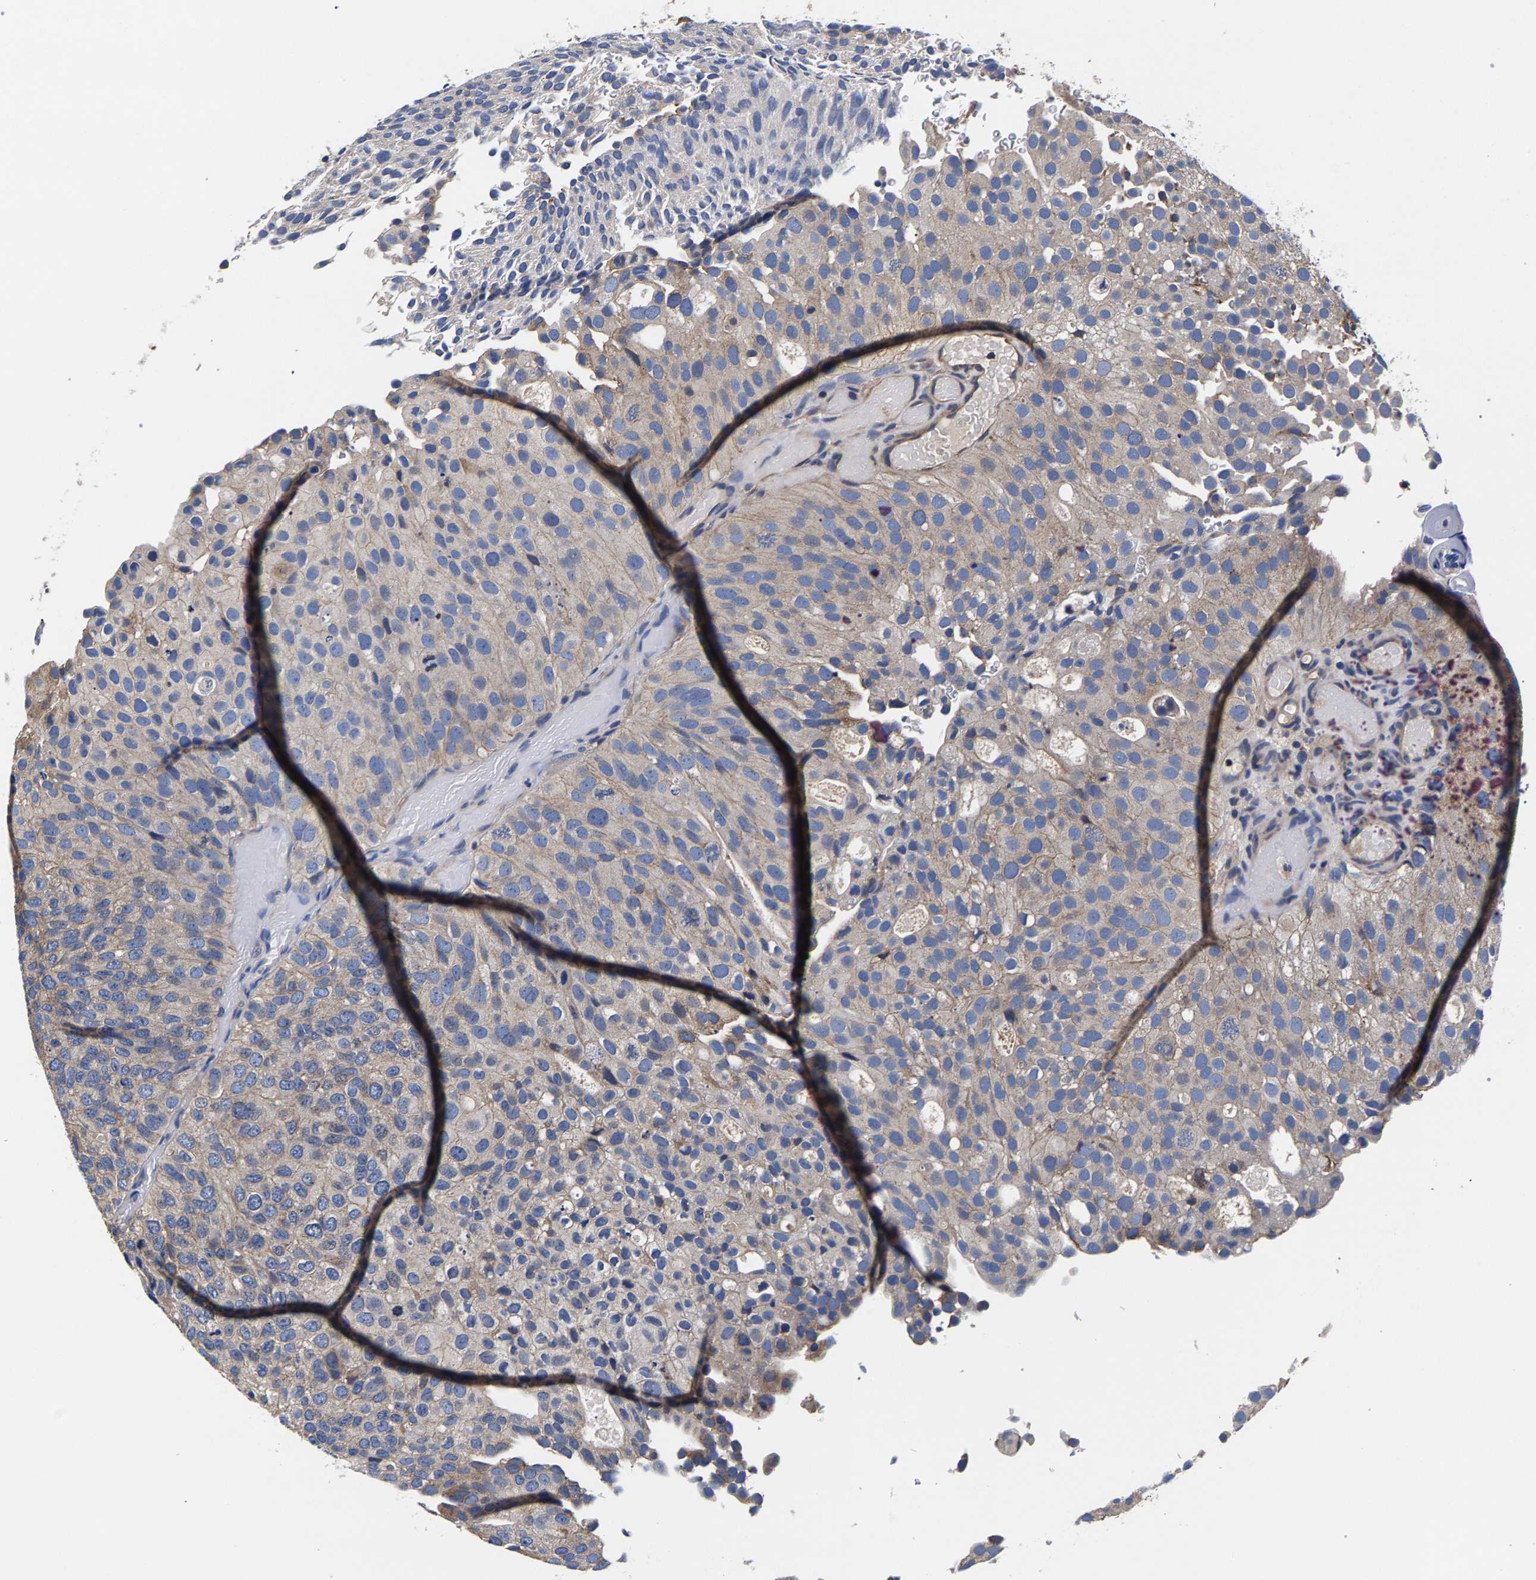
{"staining": {"intensity": "weak", "quantity": "<25%", "location": "cytoplasmic/membranous"}, "tissue": "urothelial cancer", "cell_type": "Tumor cells", "image_type": "cancer", "snomed": [{"axis": "morphology", "description": "Urothelial carcinoma, Low grade"}, {"axis": "topography", "description": "Urinary bladder"}], "caption": "High magnification brightfield microscopy of urothelial cancer stained with DAB (3,3'-diaminobenzidine) (brown) and counterstained with hematoxylin (blue): tumor cells show no significant expression. The staining was performed using DAB to visualize the protein expression in brown, while the nuclei were stained in blue with hematoxylin (Magnification: 20x).", "gene": "MARCHF7", "patient": {"sex": "male", "age": 78}}